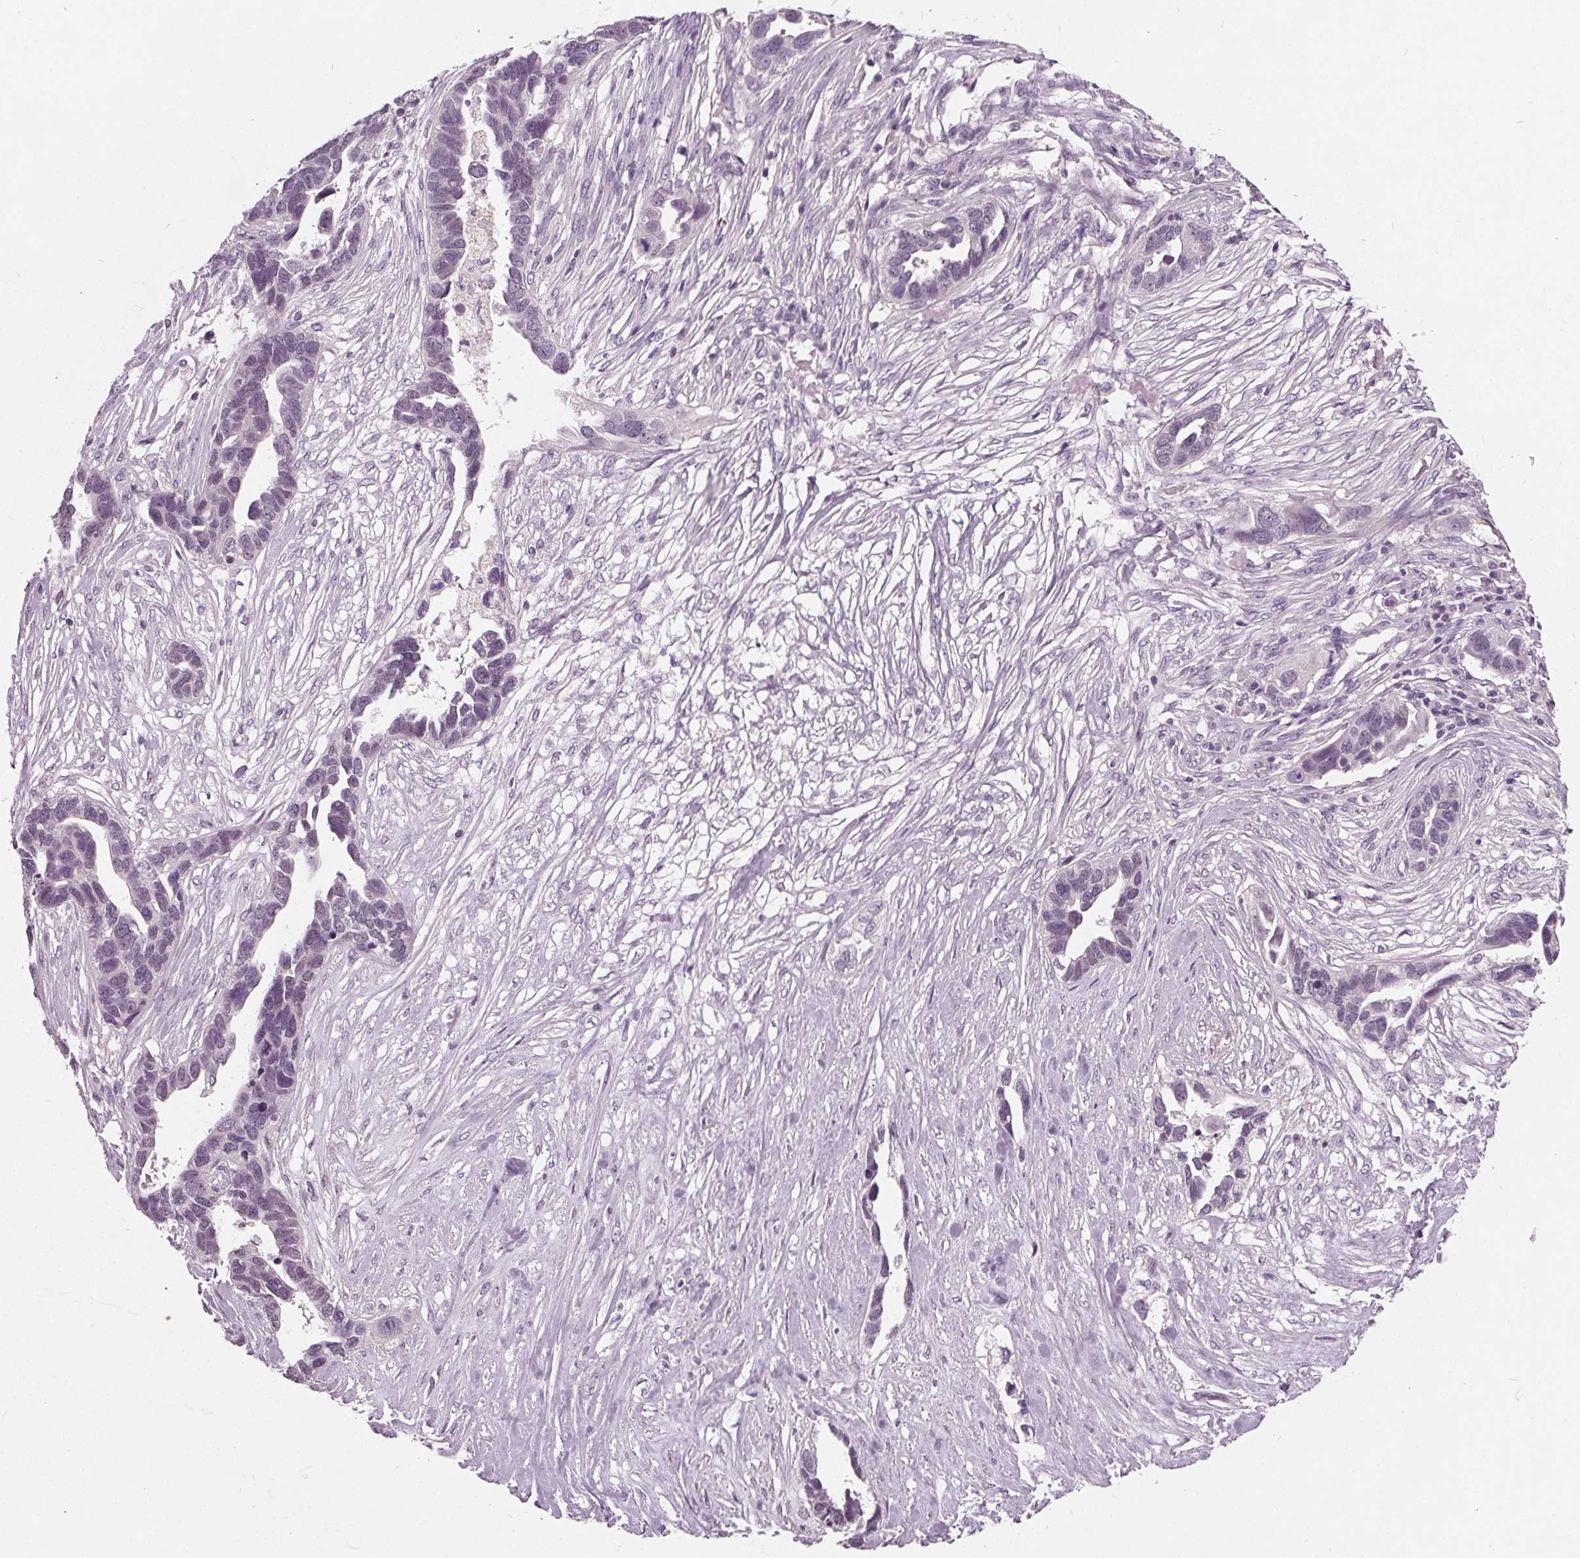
{"staining": {"intensity": "negative", "quantity": "none", "location": "none"}, "tissue": "ovarian cancer", "cell_type": "Tumor cells", "image_type": "cancer", "snomed": [{"axis": "morphology", "description": "Cystadenocarcinoma, serous, NOS"}, {"axis": "topography", "description": "Ovary"}], "caption": "This is a photomicrograph of IHC staining of ovarian serous cystadenocarcinoma, which shows no positivity in tumor cells.", "gene": "TKFC", "patient": {"sex": "female", "age": 54}}